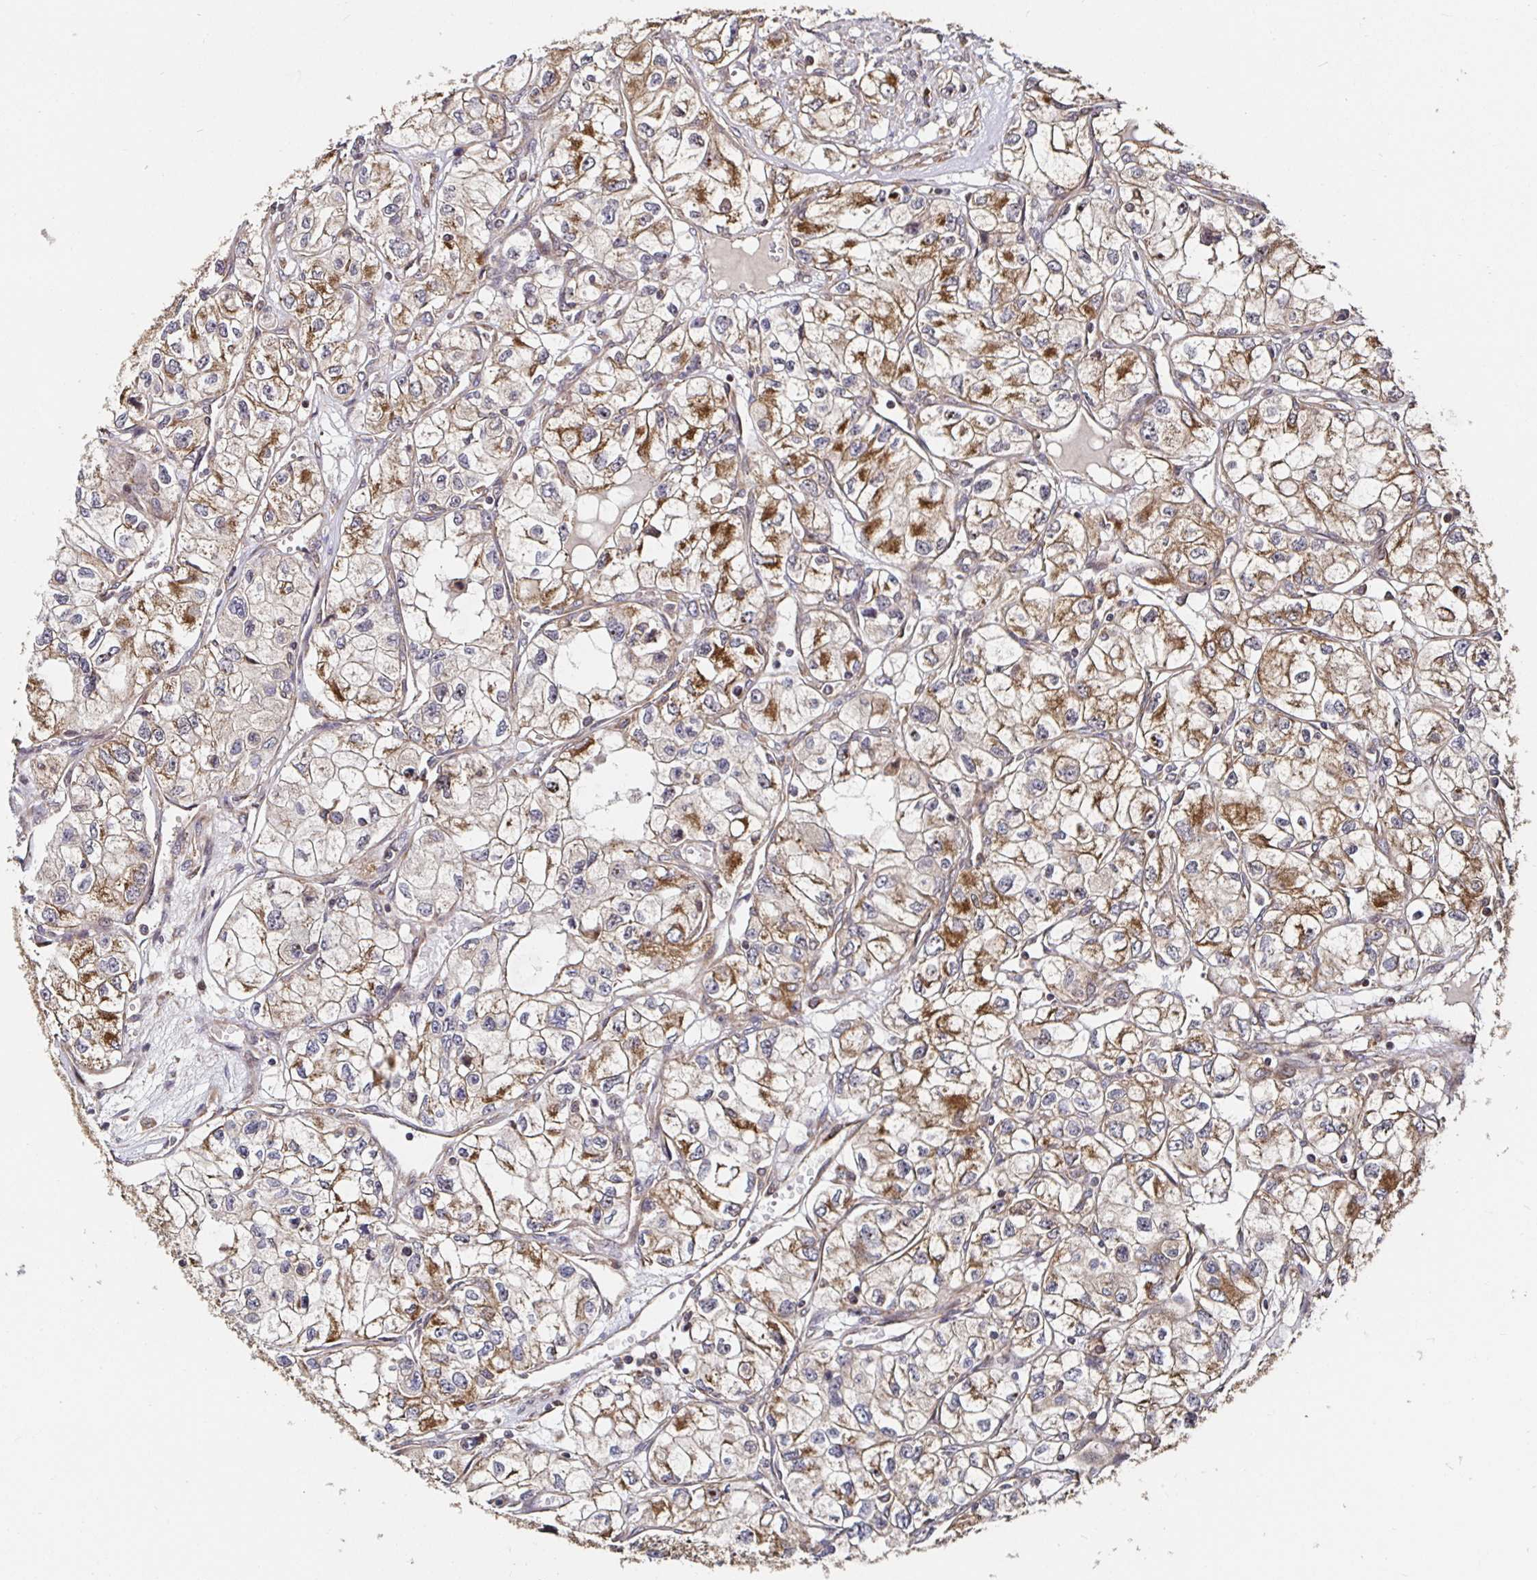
{"staining": {"intensity": "moderate", "quantity": "25%-75%", "location": "cytoplasmic/membranous"}, "tissue": "renal cancer", "cell_type": "Tumor cells", "image_type": "cancer", "snomed": [{"axis": "morphology", "description": "Adenocarcinoma, NOS"}, {"axis": "topography", "description": "Kidney"}], "caption": "Approximately 25%-75% of tumor cells in human adenocarcinoma (renal) show moderate cytoplasmic/membranous protein expression as visualized by brown immunohistochemical staining.", "gene": "MLST8", "patient": {"sex": "female", "age": 59}}